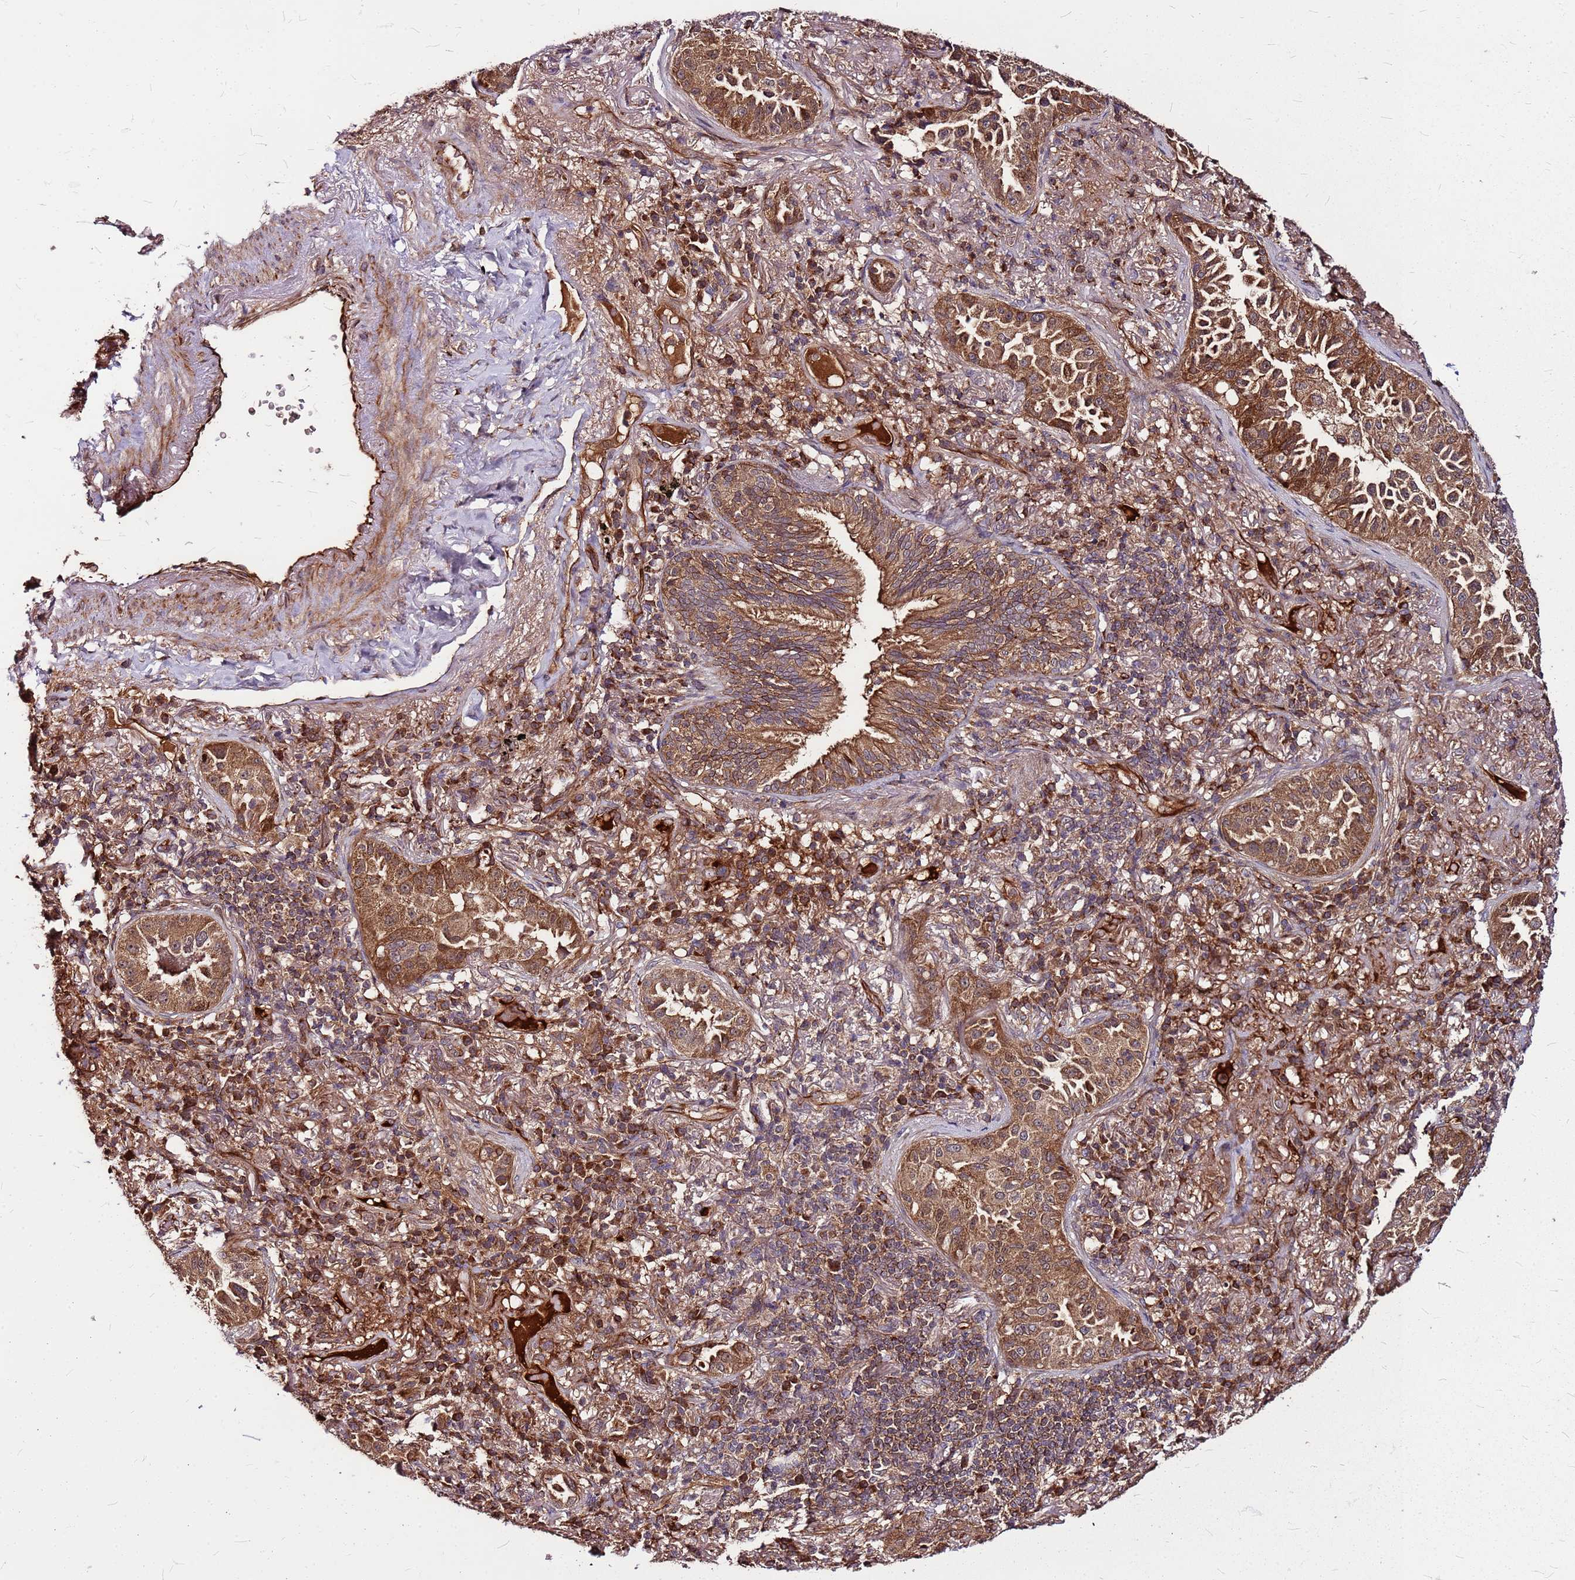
{"staining": {"intensity": "moderate", "quantity": ">75%", "location": "cytoplasmic/membranous"}, "tissue": "lung cancer", "cell_type": "Tumor cells", "image_type": "cancer", "snomed": [{"axis": "morphology", "description": "Adenocarcinoma, NOS"}, {"axis": "topography", "description": "Lung"}], "caption": "Lung adenocarcinoma was stained to show a protein in brown. There is medium levels of moderate cytoplasmic/membranous positivity in approximately >75% of tumor cells. Nuclei are stained in blue.", "gene": "LYPLAL1", "patient": {"sex": "female", "age": 69}}